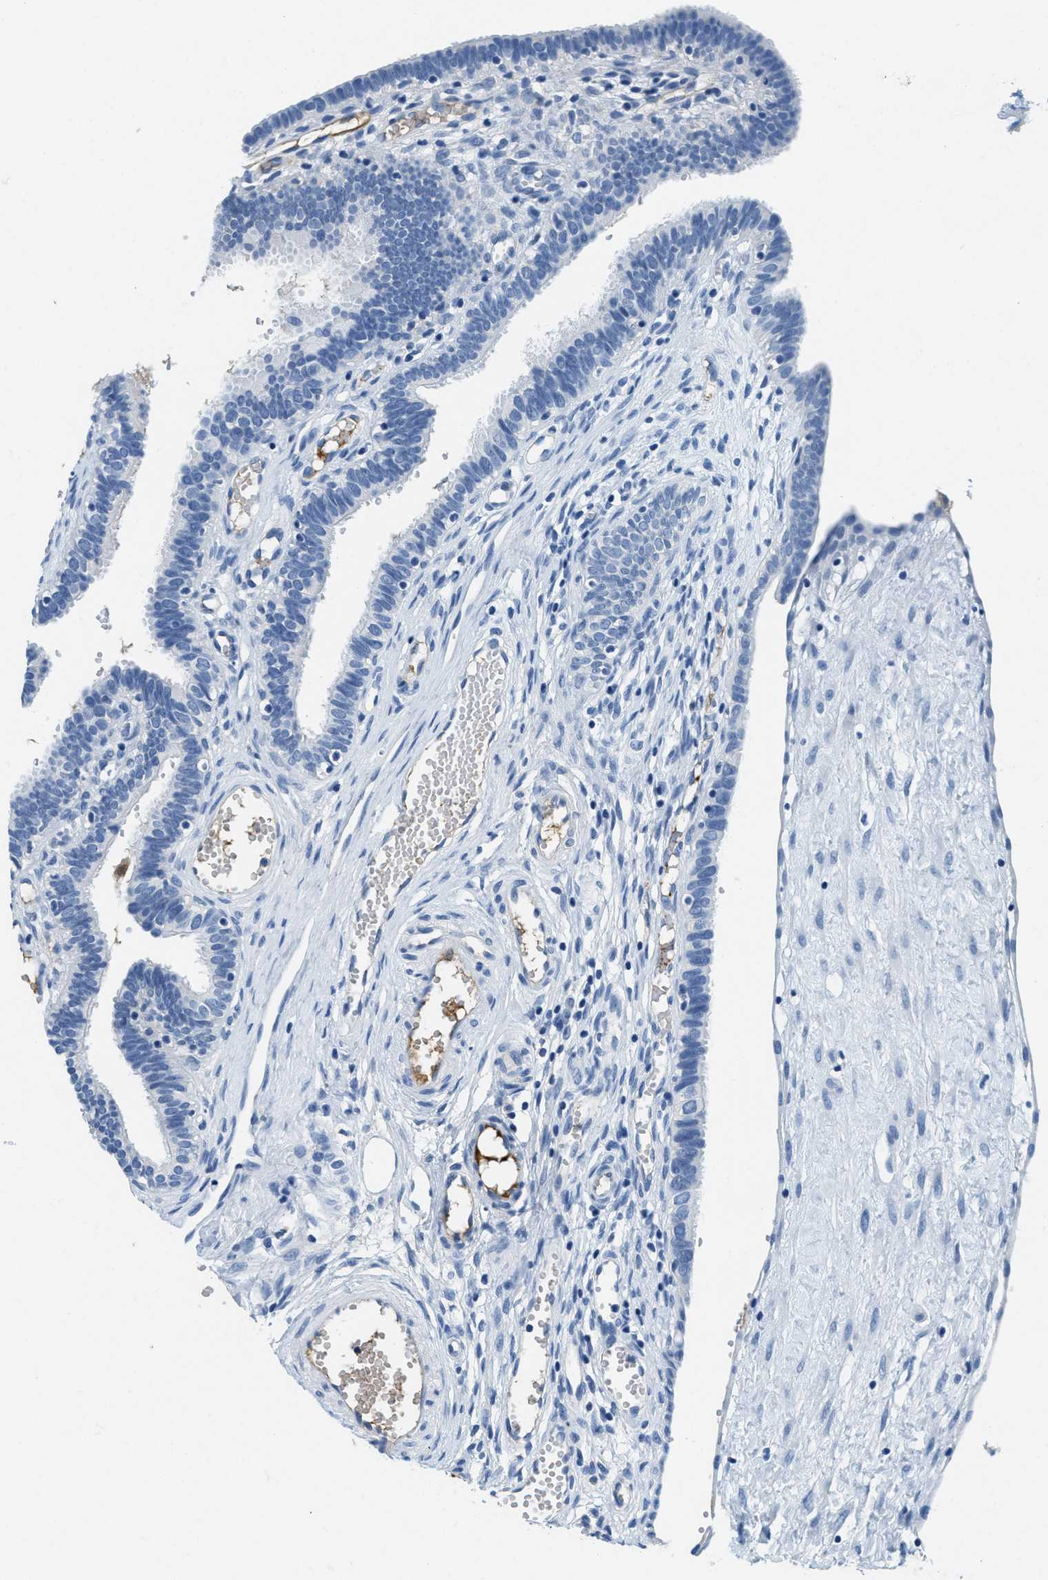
{"staining": {"intensity": "negative", "quantity": "none", "location": "none"}, "tissue": "fallopian tube", "cell_type": "Glandular cells", "image_type": "normal", "snomed": [{"axis": "morphology", "description": "Normal tissue, NOS"}, {"axis": "topography", "description": "Fallopian tube"}, {"axis": "topography", "description": "Placenta"}], "caption": "Protein analysis of benign fallopian tube exhibits no significant staining in glandular cells.", "gene": "A2M", "patient": {"sex": "female", "age": 34}}